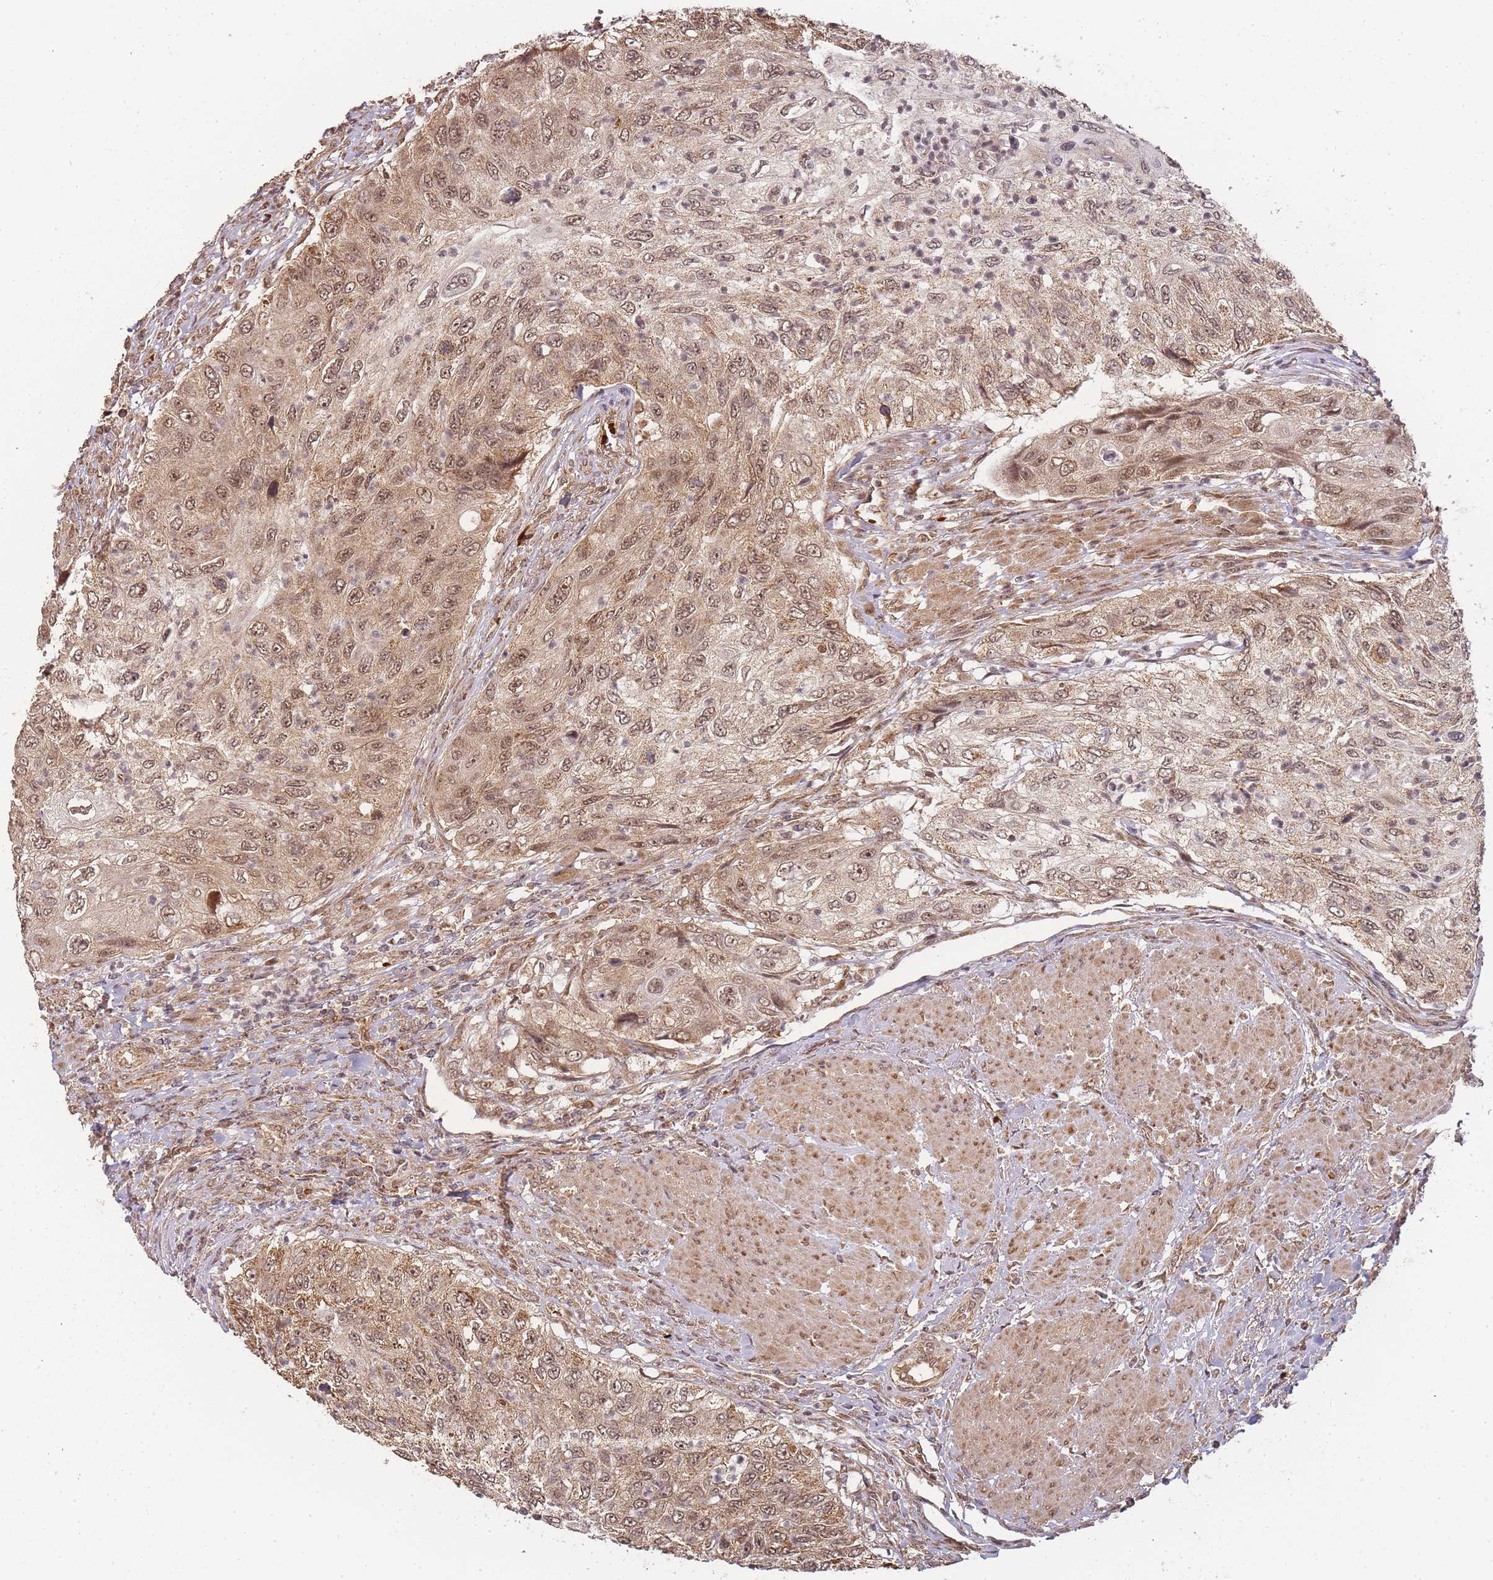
{"staining": {"intensity": "weak", "quantity": ">75%", "location": "cytoplasmic/membranous,nuclear"}, "tissue": "urothelial cancer", "cell_type": "Tumor cells", "image_type": "cancer", "snomed": [{"axis": "morphology", "description": "Urothelial carcinoma, High grade"}, {"axis": "topography", "description": "Urinary bladder"}], "caption": "High-grade urothelial carcinoma tissue demonstrates weak cytoplasmic/membranous and nuclear staining in approximately >75% of tumor cells", "gene": "ZNF497", "patient": {"sex": "female", "age": 60}}